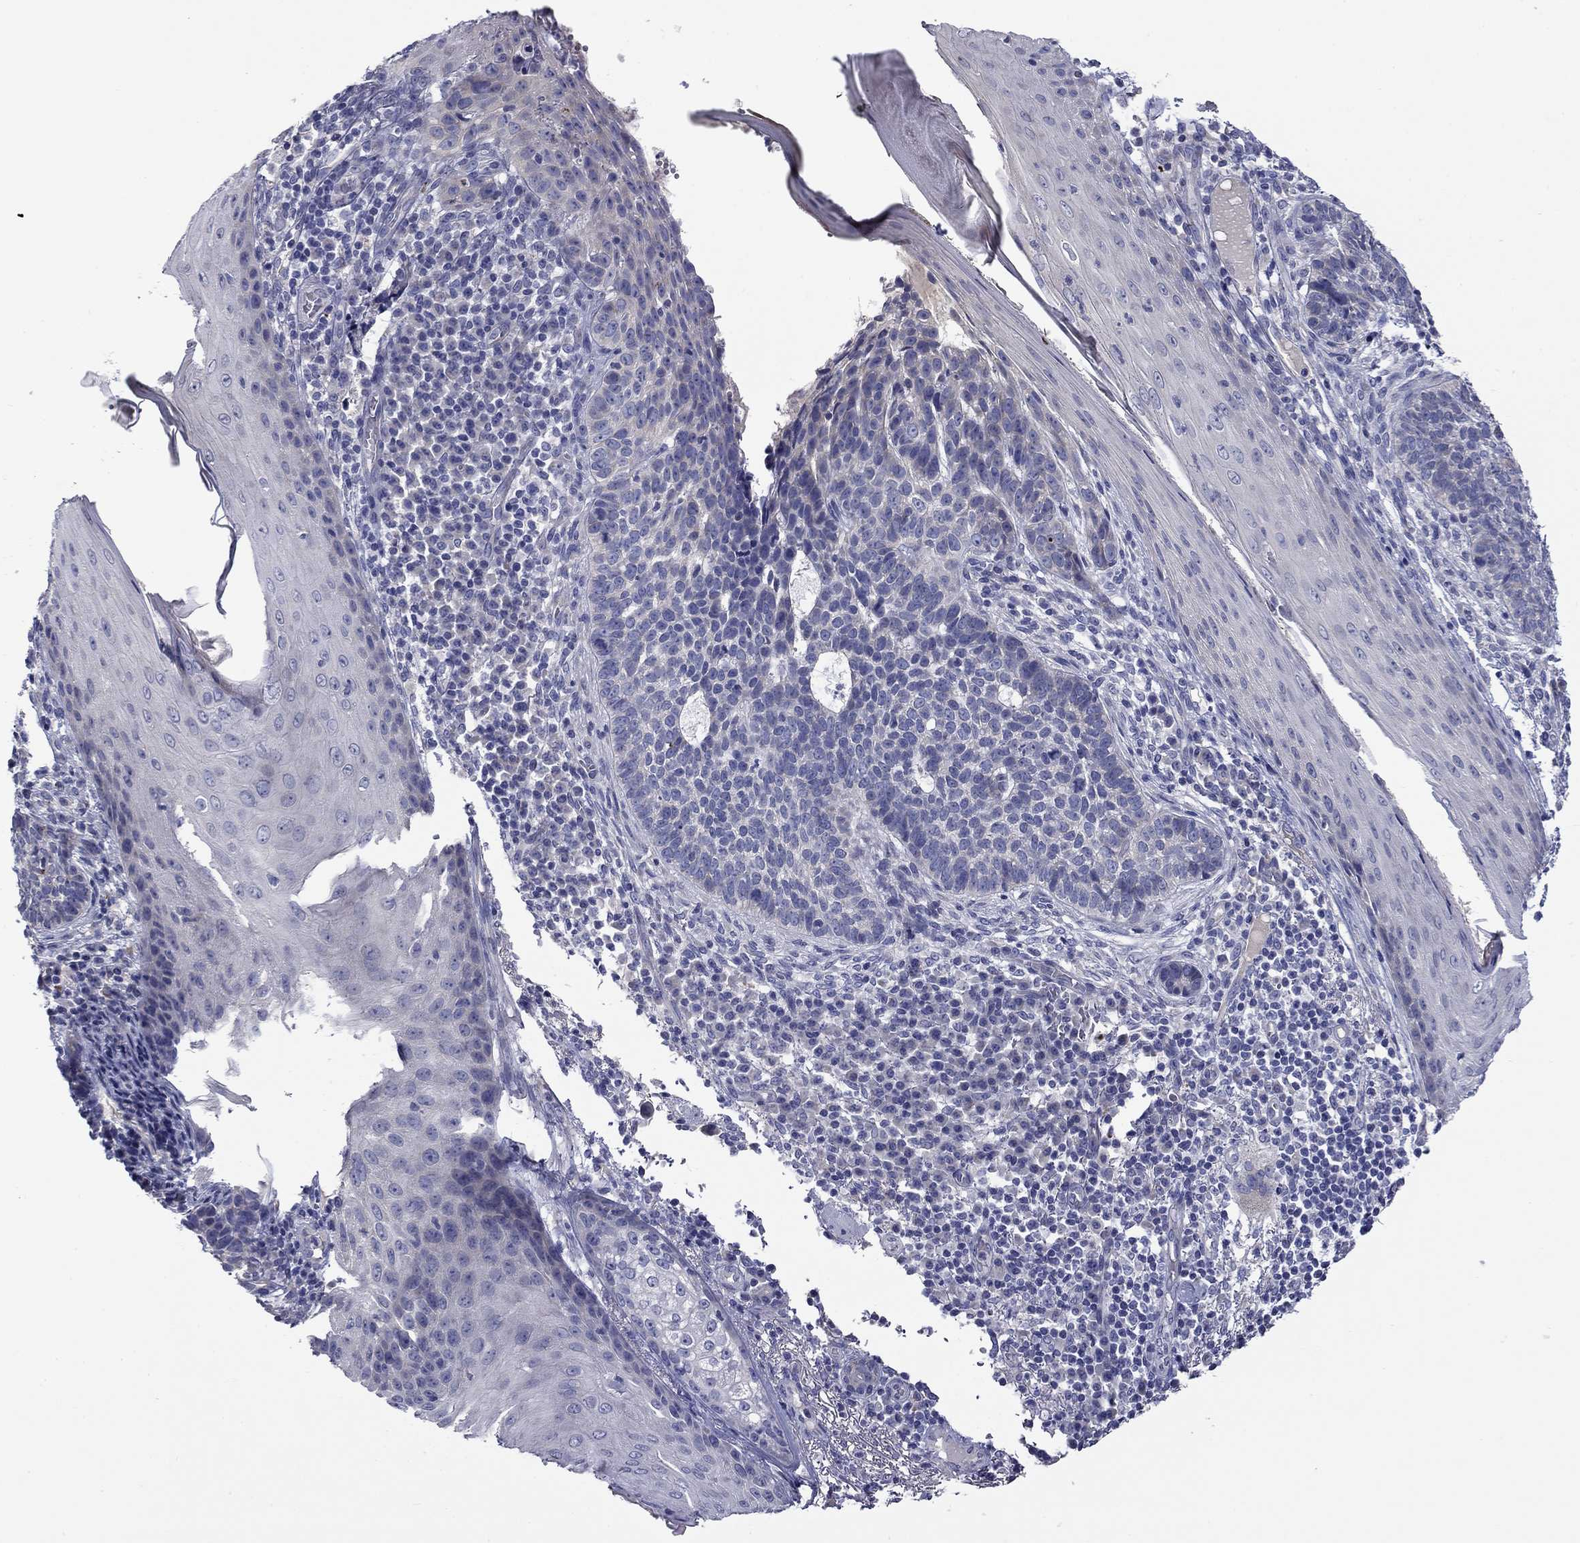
{"staining": {"intensity": "negative", "quantity": "none", "location": "none"}, "tissue": "skin cancer", "cell_type": "Tumor cells", "image_type": "cancer", "snomed": [{"axis": "morphology", "description": "Basal cell carcinoma"}, {"axis": "topography", "description": "Skin"}], "caption": "DAB immunohistochemical staining of human skin basal cell carcinoma shows no significant positivity in tumor cells.", "gene": "SPATA7", "patient": {"sex": "female", "age": 69}}